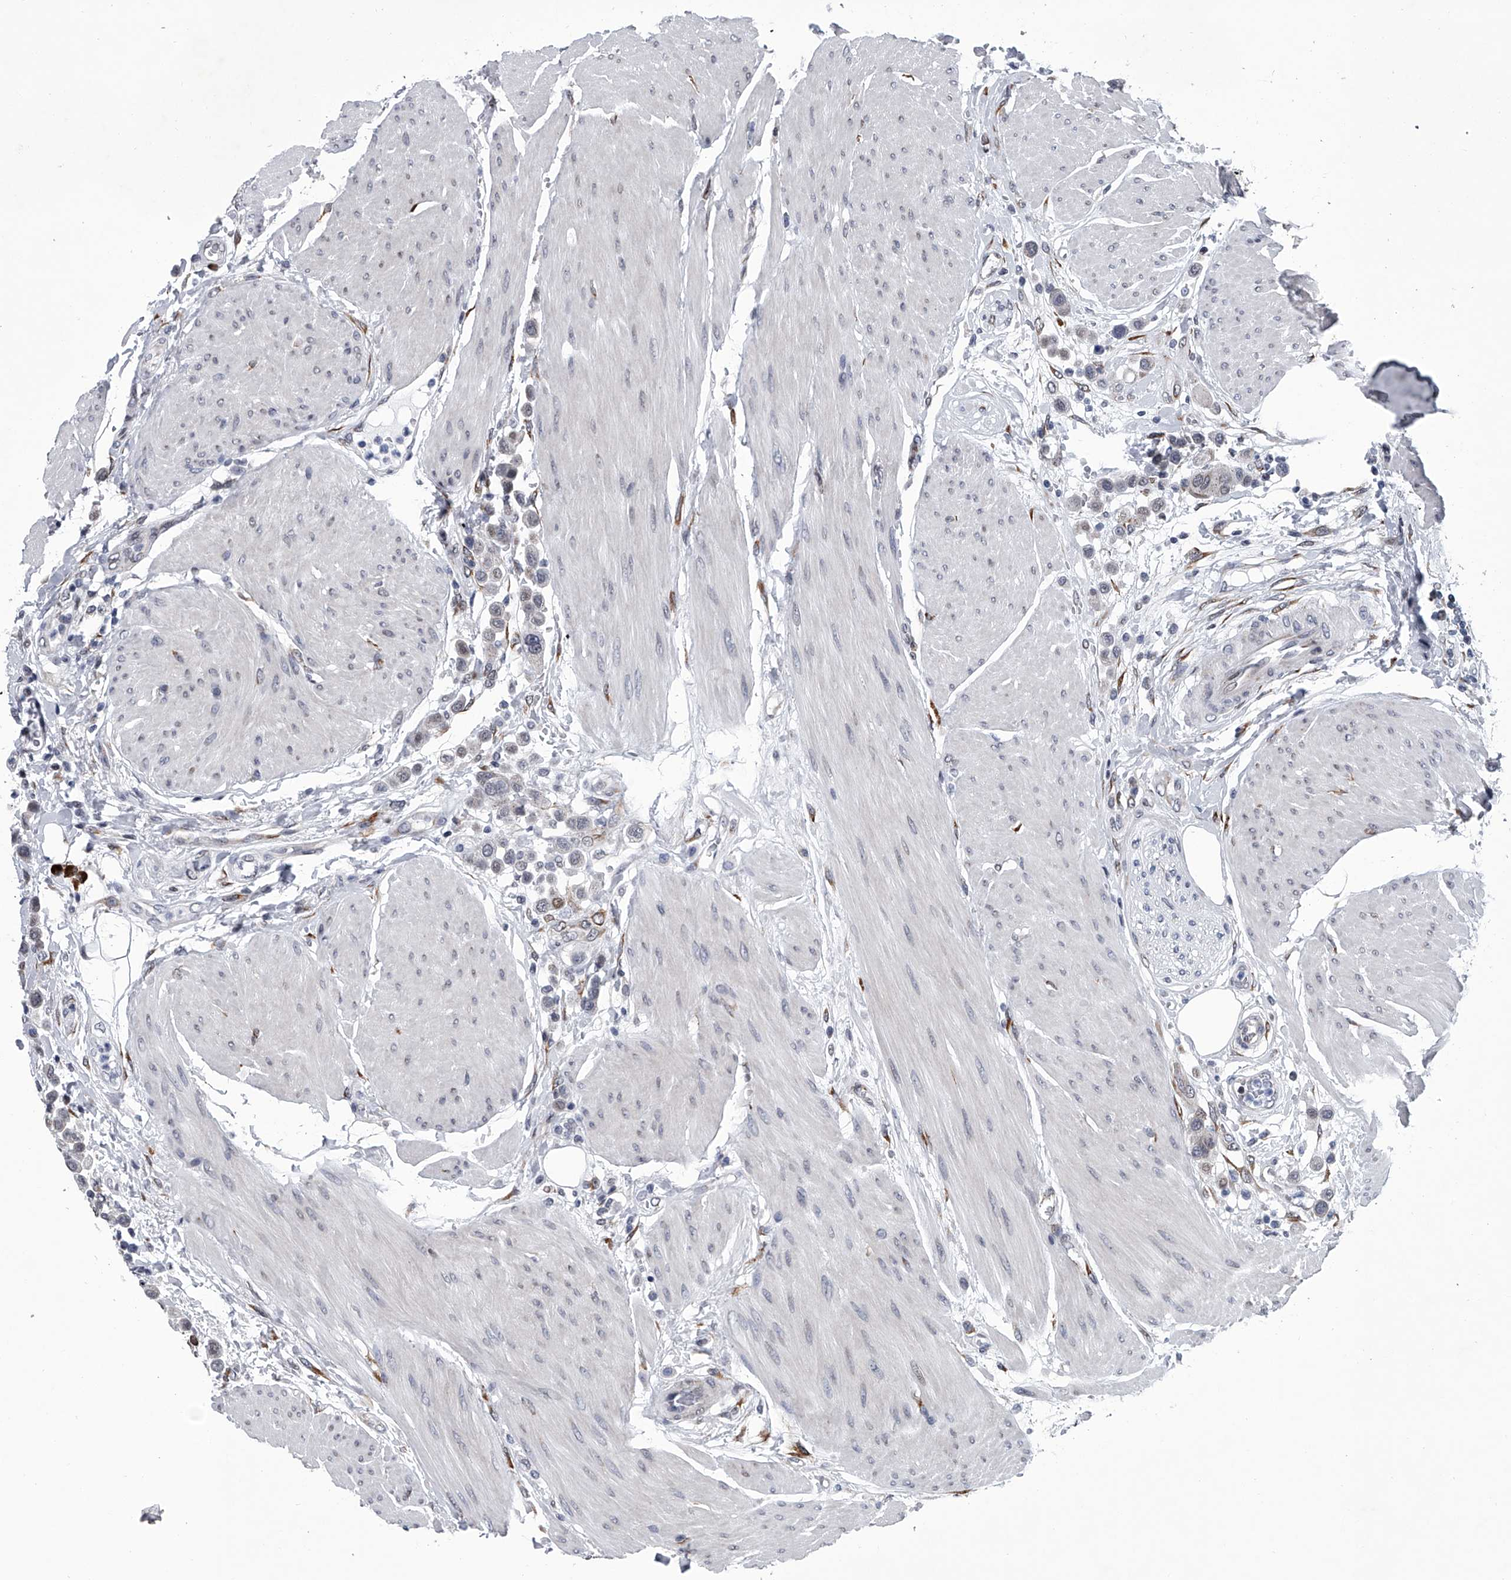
{"staining": {"intensity": "negative", "quantity": "none", "location": "none"}, "tissue": "urothelial cancer", "cell_type": "Tumor cells", "image_type": "cancer", "snomed": [{"axis": "morphology", "description": "Urothelial carcinoma, High grade"}, {"axis": "topography", "description": "Urinary bladder"}], "caption": "This is an immunohistochemistry micrograph of urothelial cancer. There is no staining in tumor cells.", "gene": "PPP2R5D", "patient": {"sex": "male", "age": 50}}